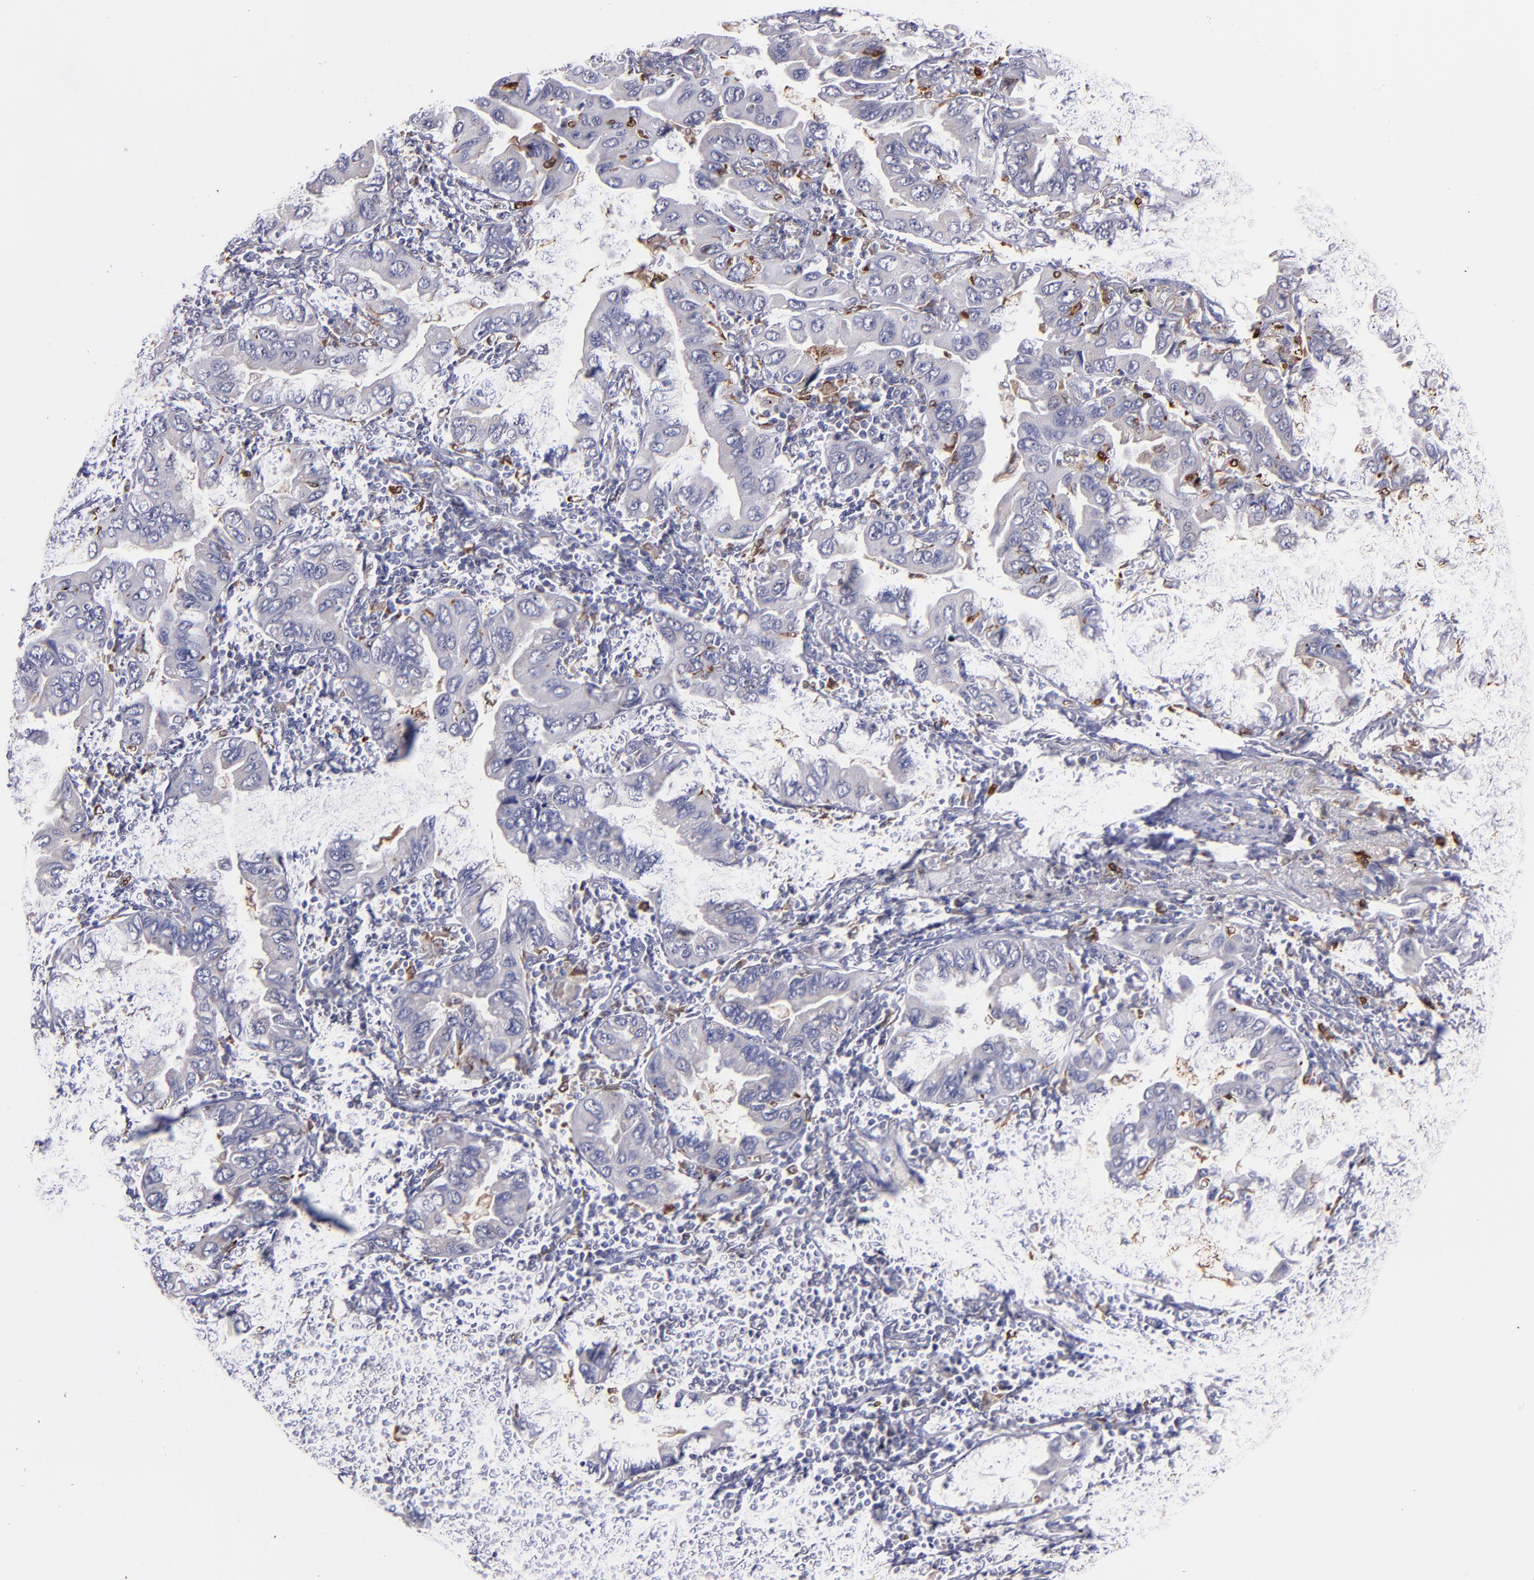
{"staining": {"intensity": "negative", "quantity": "none", "location": "none"}, "tissue": "lung cancer", "cell_type": "Tumor cells", "image_type": "cancer", "snomed": [{"axis": "morphology", "description": "Adenocarcinoma, NOS"}, {"axis": "topography", "description": "Lung"}], "caption": "This micrograph is of lung cancer stained with IHC to label a protein in brown with the nuclei are counter-stained blue. There is no positivity in tumor cells.", "gene": "PTGS1", "patient": {"sex": "female", "age": 65}}